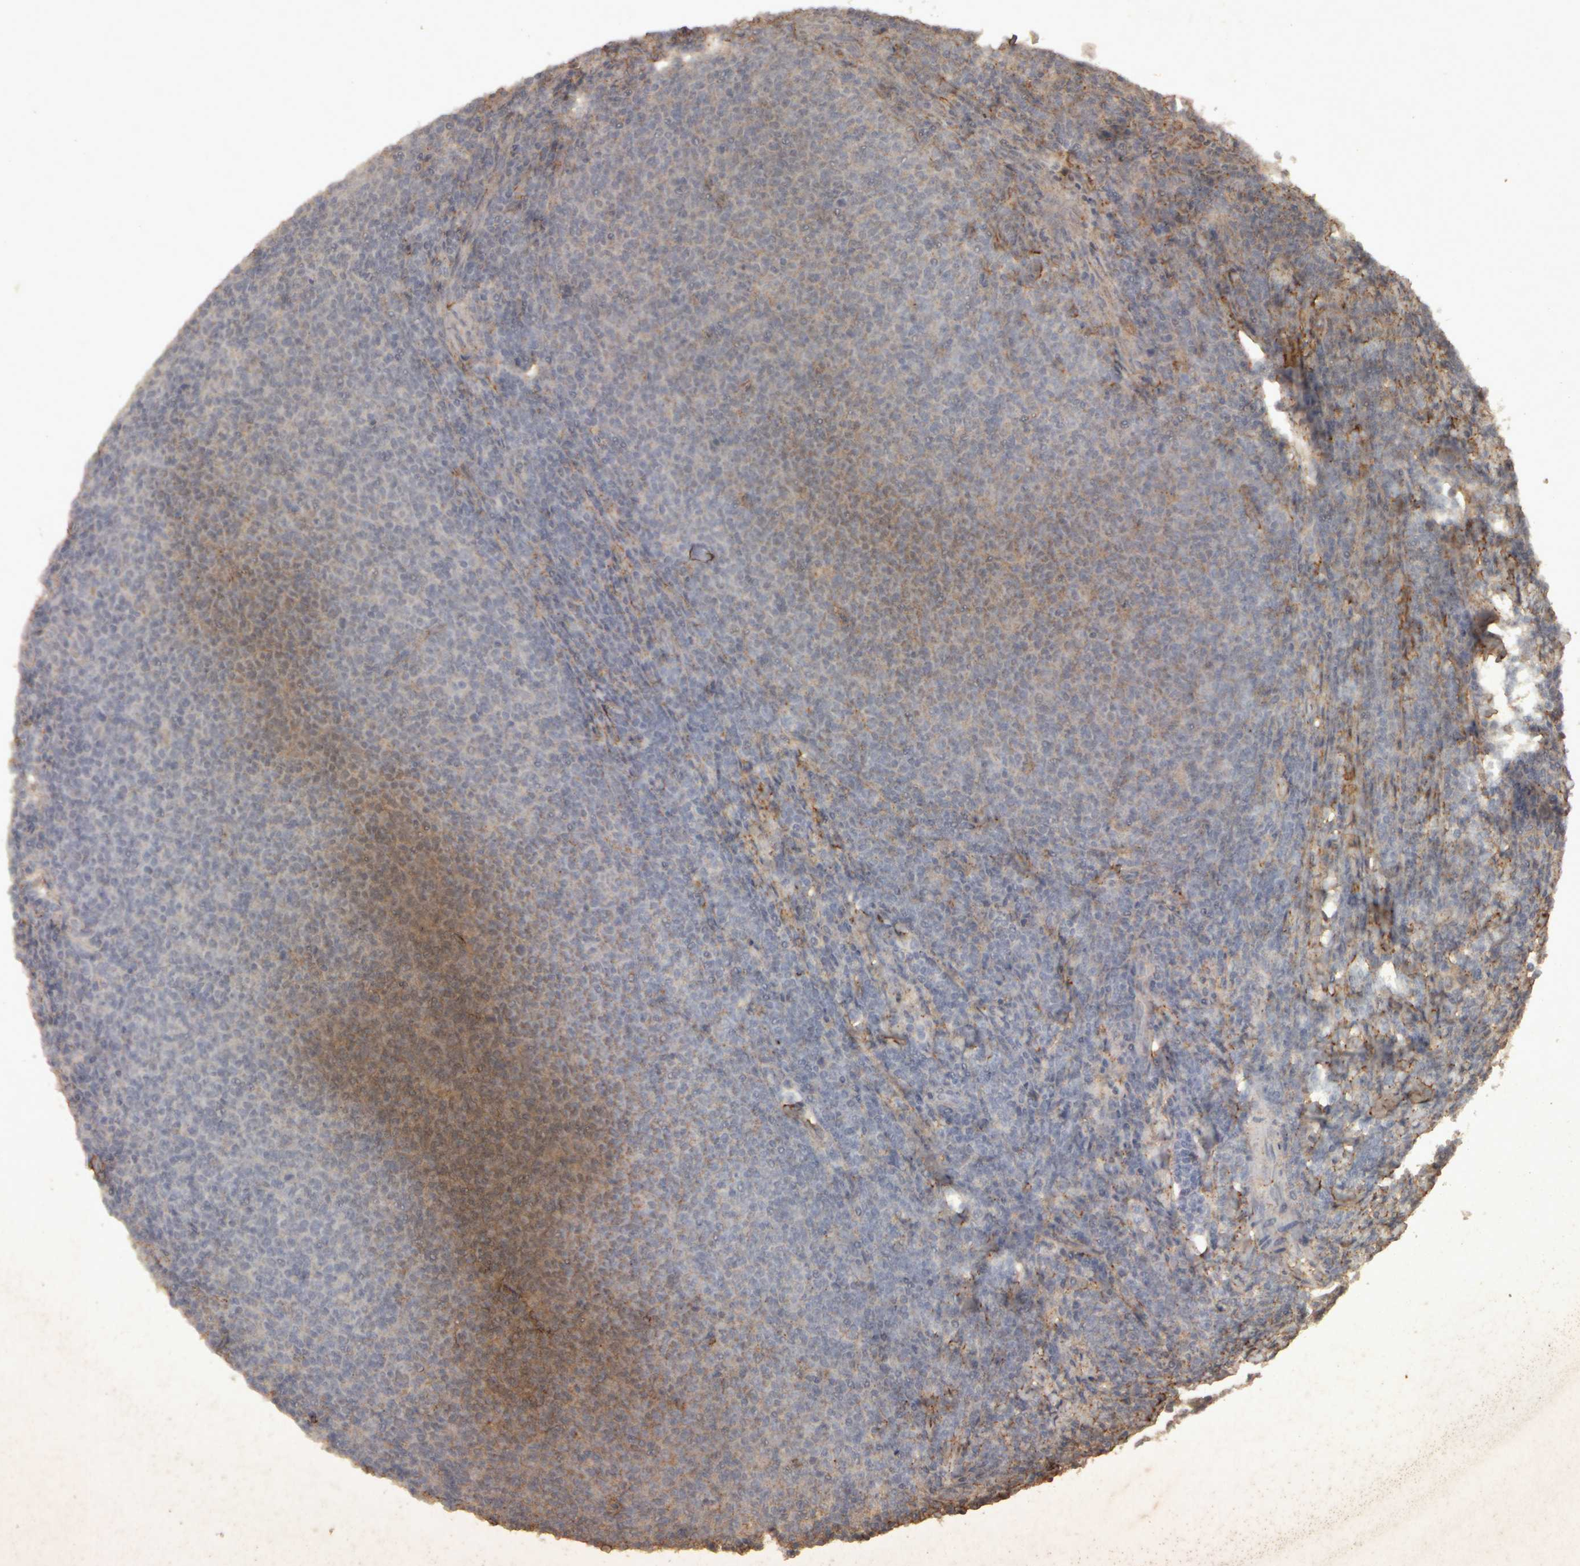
{"staining": {"intensity": "moderate", "quantity": "<25%", "location": "cytoplasmic/membranous"}, "tissue": "lymphoma", "cell_type": "Tumor cells", "image_type": "cancer", "snomed": [{"axis": "morphology", "description": "Malignant lymphoma, non-Hodgkin's type, Low grade"}, {"axis": "topography", "description": "Lymph node"}], "caption": "IHC photomicrograph of neoplastic tissue: human lymphoma stained using immunohistochemistry (IHC) exhibits low levels of moderate protein expression localized specifically in the cytoplasmic/membranous of tumor cells, appearing as a cytoplasmic/membranous brown color.", "gene": "ACO1", "patient": {"sex": "male", "age": 66}}